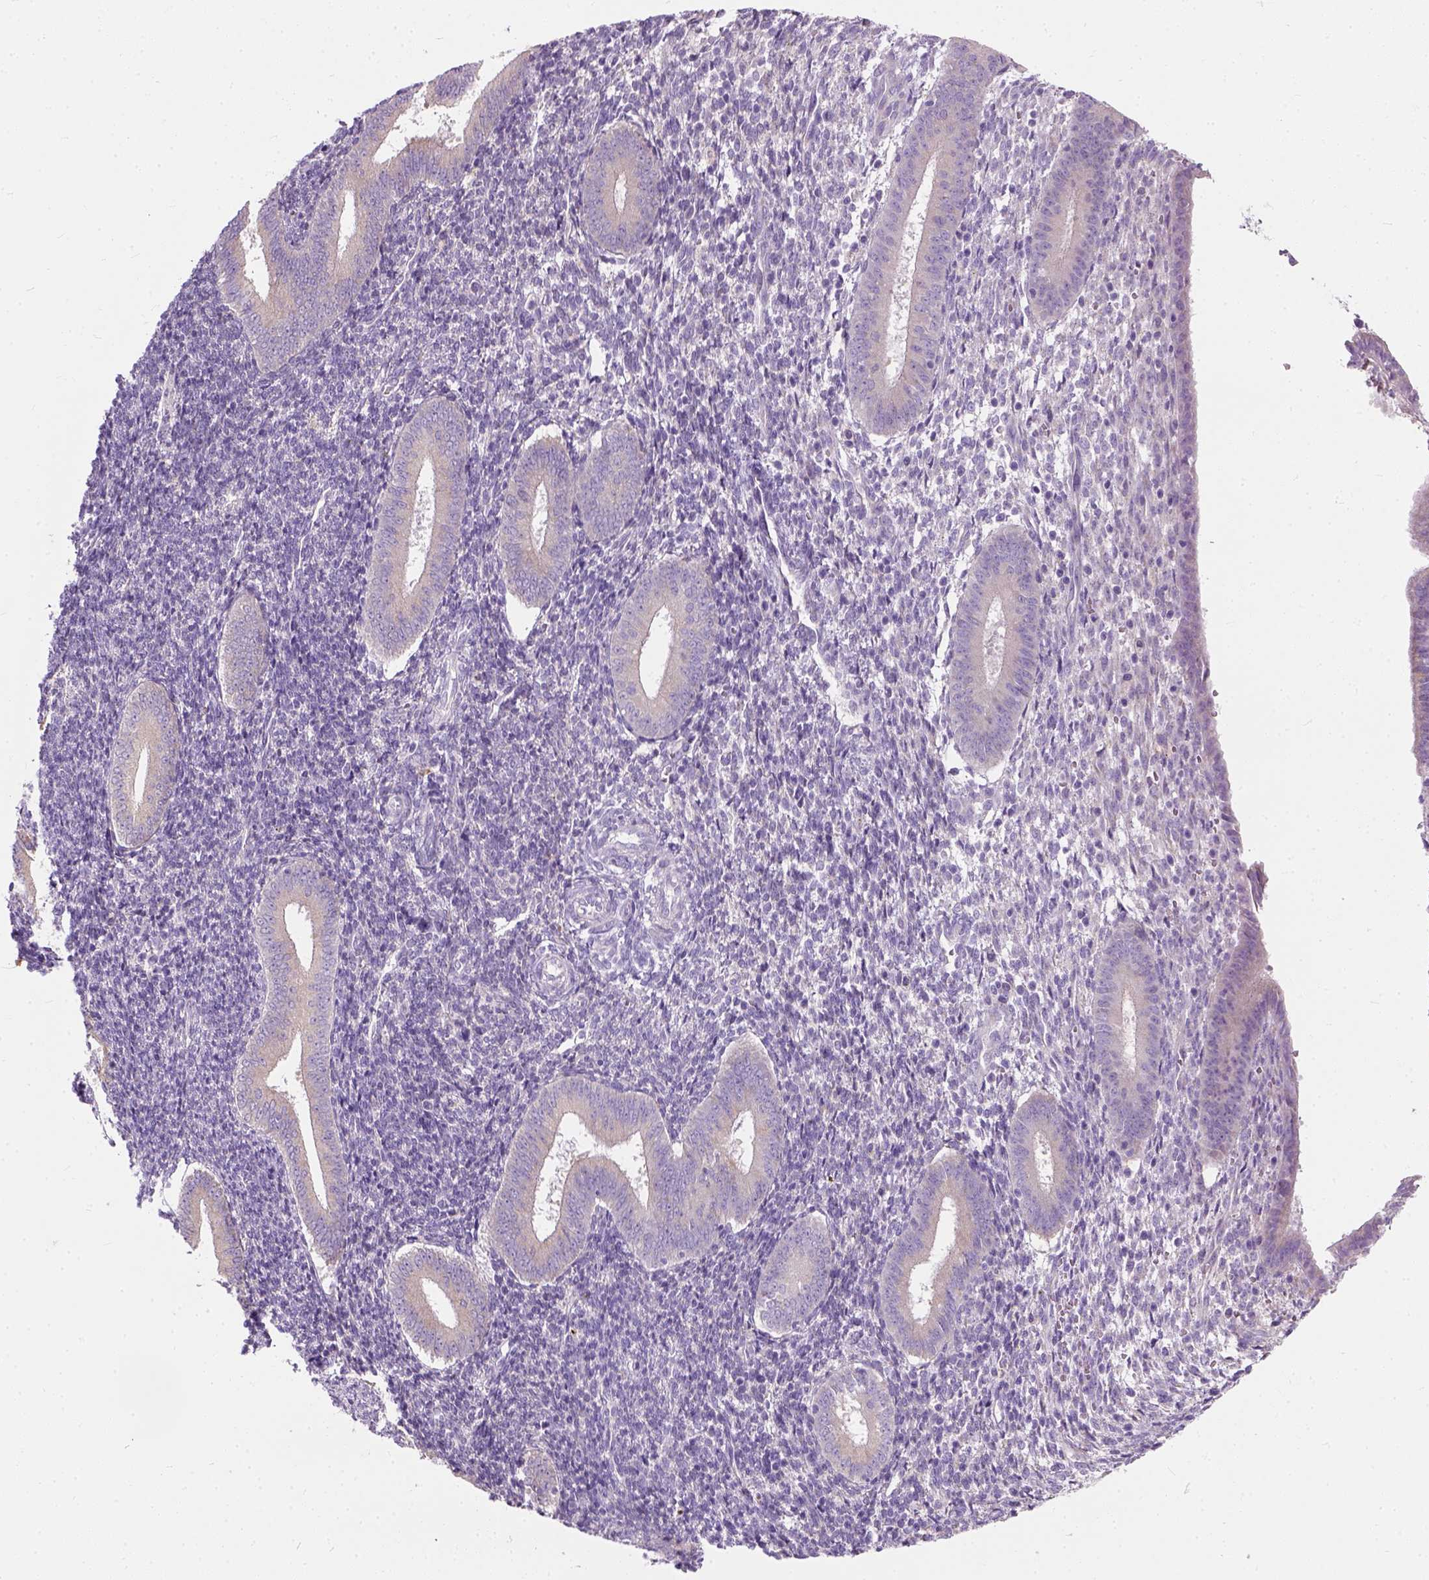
{"staining": {"intensity": "negative", "quantity": "none", "location": "none"}, "tissue": "endometrium", "cell_type": "Cells in endometrial stroma", "image_type": "normal", "snomed": [{"axis": "morphology", "description": "Normal tissue, NOS"}, {"axis": "topography", "description": "Endometrium"}], "caption": "Protein analysis of normal endometrium reveals no significant expression in cells in endometrial stroma.", "gene": "TRIM72", "patient": {"sex": "female", "age": 25}}